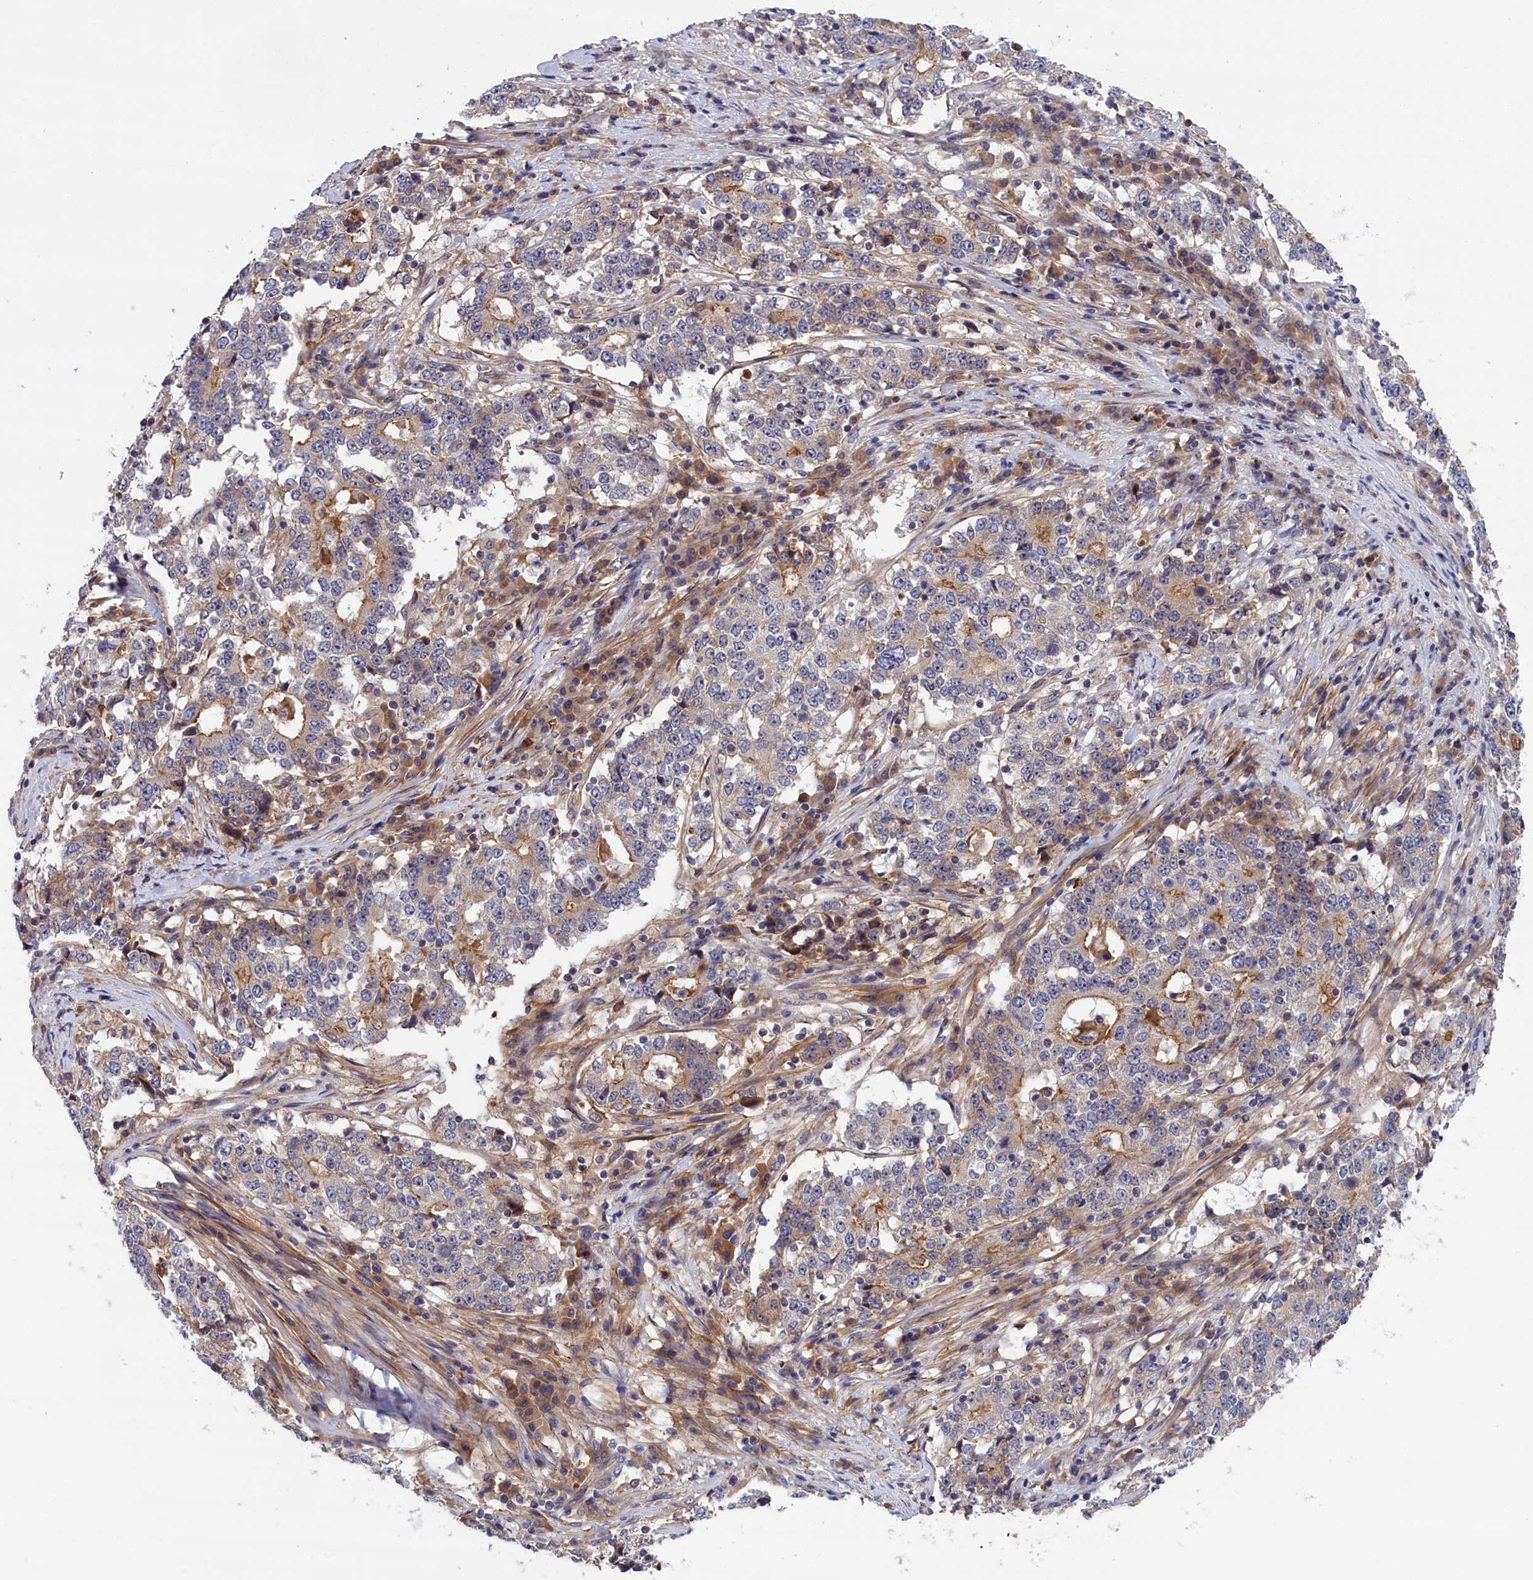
{"staining": {"intensity": "weak", "quantity": "<25%", "location": "cytoplasmic/membranous"}, "tissue": "stomach cancer", "cell_type": "Tumor cells", "image_type": "cancer", "snomed": [{"axis": "morphology", "description": "Adenocarcinoma, NOS"}, {"axis": "topography", "description": "Stomach"}], "caption": "Immunohistochemistry (IHC) photomicrograph of neoplastic tissue: human stomach adenocarcinoma stained with DAB demonstrates no significant protein staining in tumor cells. The staining was performed using DAB (3,3'-diaminobenzidine) to visualize the protein expression in brown, while the nuclei were stained in blue with hematoxylin (Magnification: 20x).", "gene": "CRACD", "patient": {"sex": "male", "age": 59}}